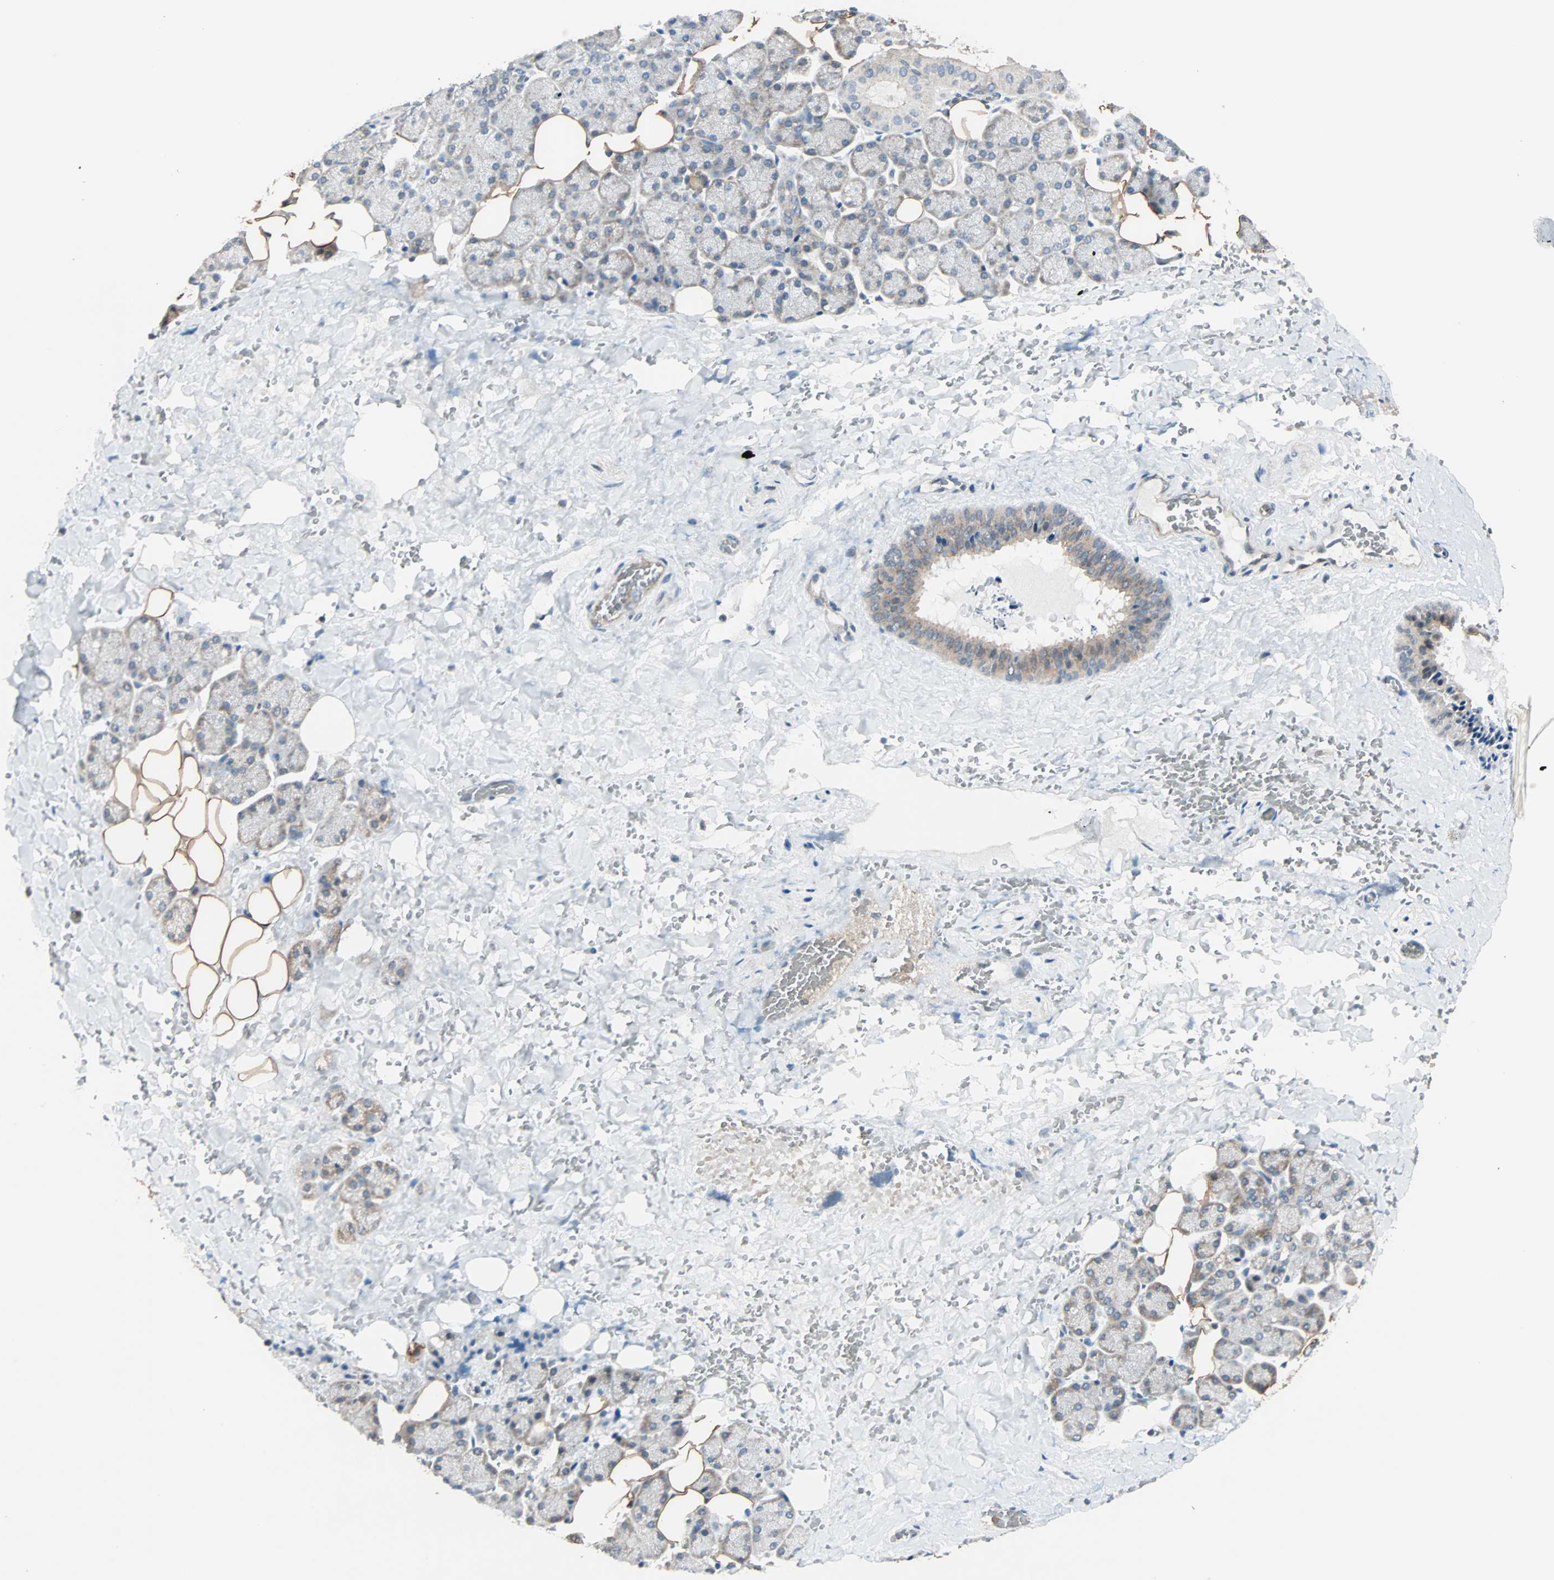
{"staining": {"intensity": "weak", "quantity": "25%-75%", "location": "cytoplasmic/membranous"}, "tissue": "salivary gland", "cell_type": "Glandular cells", "image_type": "normal", "snomed": [{"axis": "morphology", "description": "Normal tissue, NOS"}, {"axis": "topography", "description": "Lymph node"}, {"axis": "topography", "description": "Salivary gland"}], "caption": "Protein staining reveals weak cytoplasmic/membranous positivity in about 25%-75% of glandular cells in benign salivary gland. The staining was performed using DAB (3,3'-diaminobenzidine), with brown indicating positive protein expression. Nuclei are stained blue with hematoxylin.", "gene": "MAP3K21", "patient": {"sex": "male", "age": 8}}